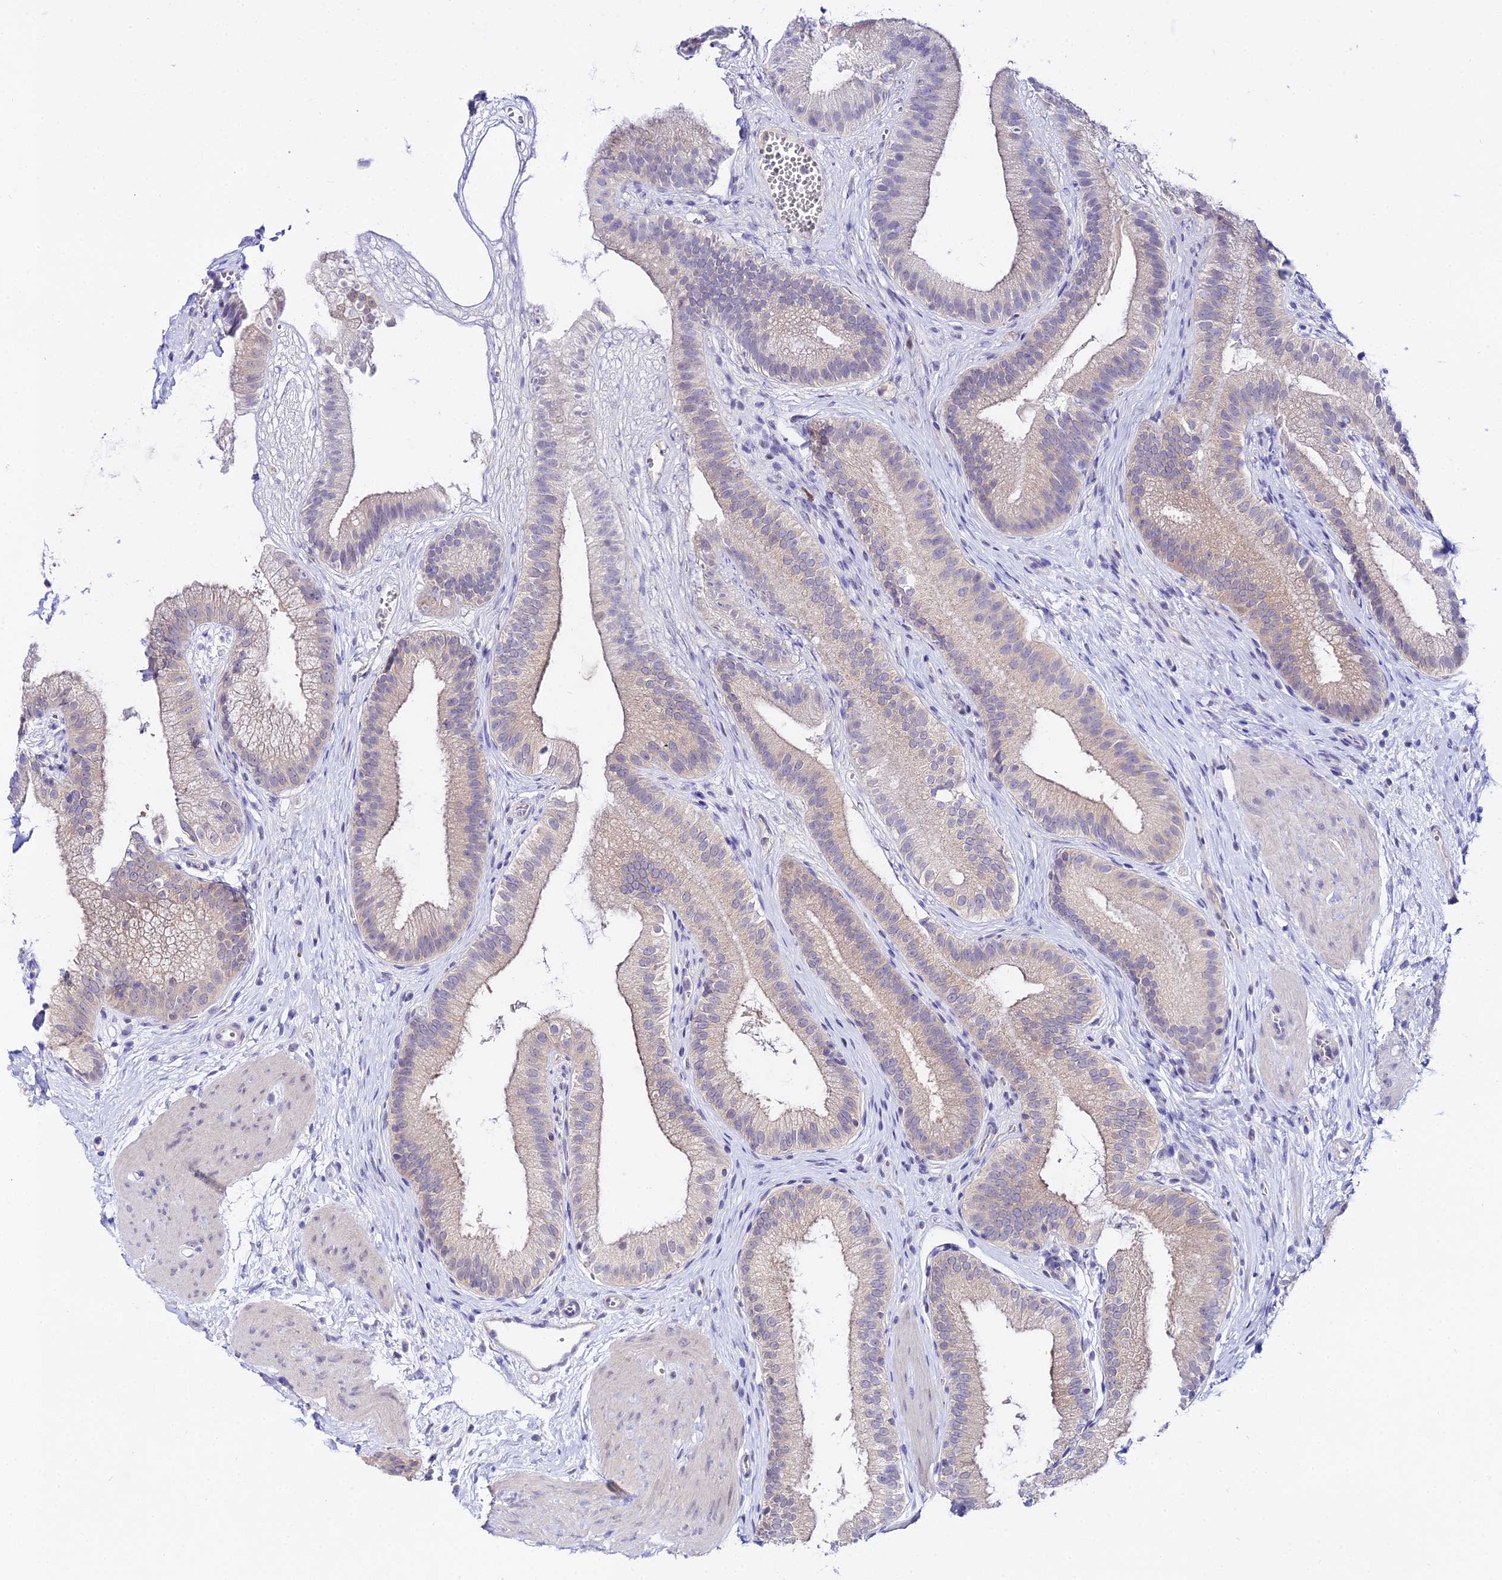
{"staining": {"intensity": "weak", "quantity": "<25%", "location": "cytoplasmic/membranous"}, "tissue": "gallbladder", "cell_type": "Glandular cells", "image_type": "normal", "snomed": [{"axis": "morphology", "description": "Normal tissue, NOS"}, {"axis": "topography", "description": "Gallbladder"}], "caption": "An immunohistochemistry (IHC) histopathology image of unremarkable gallbladder is shown. There is no staining in glandular cells of gallbladder. The staining was performed using DAB to visualize the protein expression in brown, while the nuclei were stained in blue with hematoxylin (Magnification: 20x).", "gene": "ATG16L2", "patient": {"sex": "female", "age": 54}}